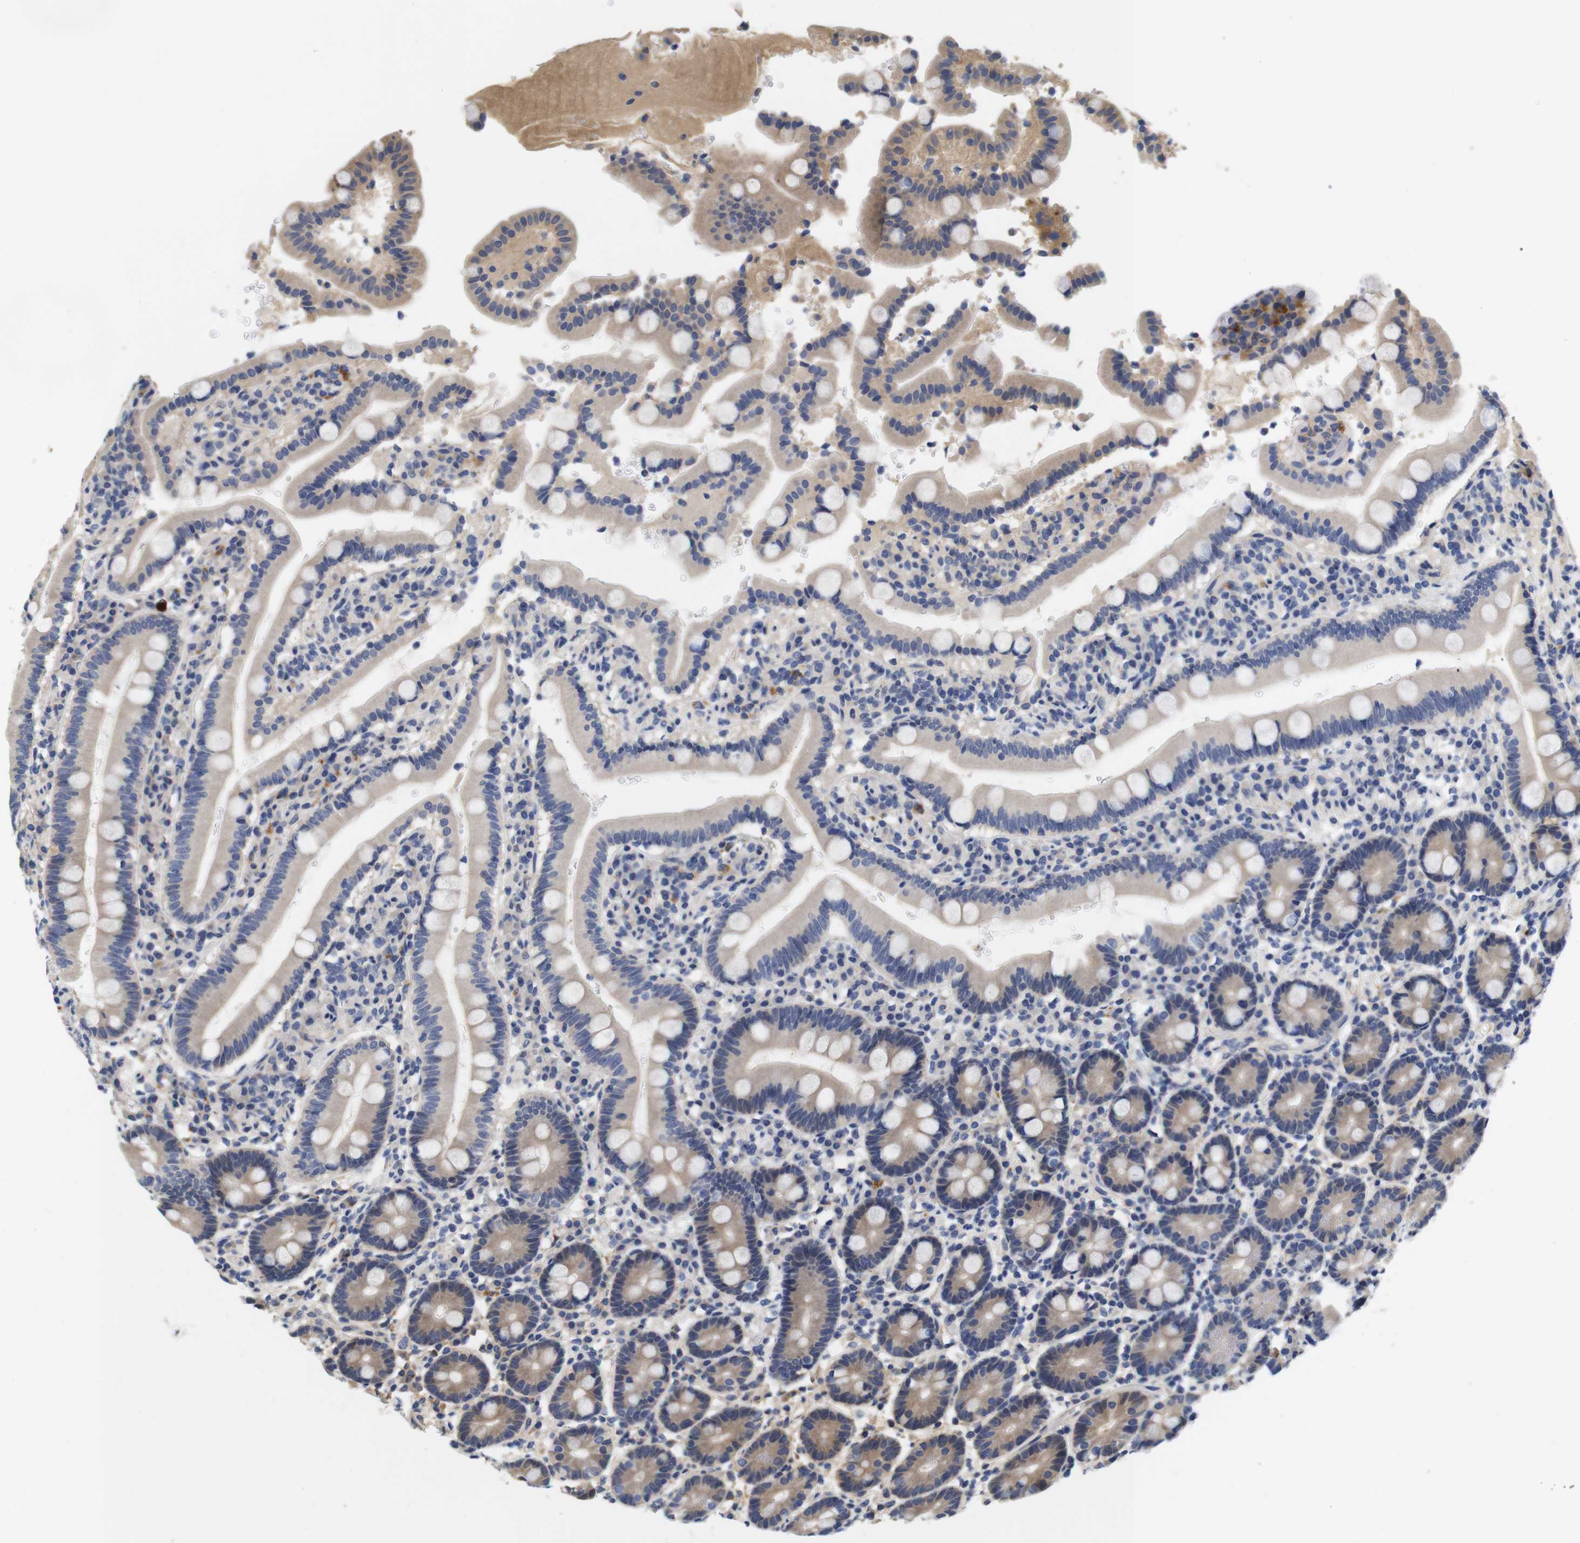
{"staining": {"intensity": "moderate", "quantity": "25%-75%", "location": "cytoplasmic/membranous"}, "tissue": "duodenum", "cell_type": "Glandular cells", "image_type": "normal", "snomed": [{"axis": "morphology", "description": "Normal tissue, NOS"}, {"axis": "topography", "description": "Small intestine, NOS"}], "caption": "Protein staining of unremarkable duodenum demonstrates moderate cytoplasmic/membranous staining in approximately 25%-75% of glandular cells.", "gene": "SPRY3", "patient": {"sex": "female", "age": 71}}